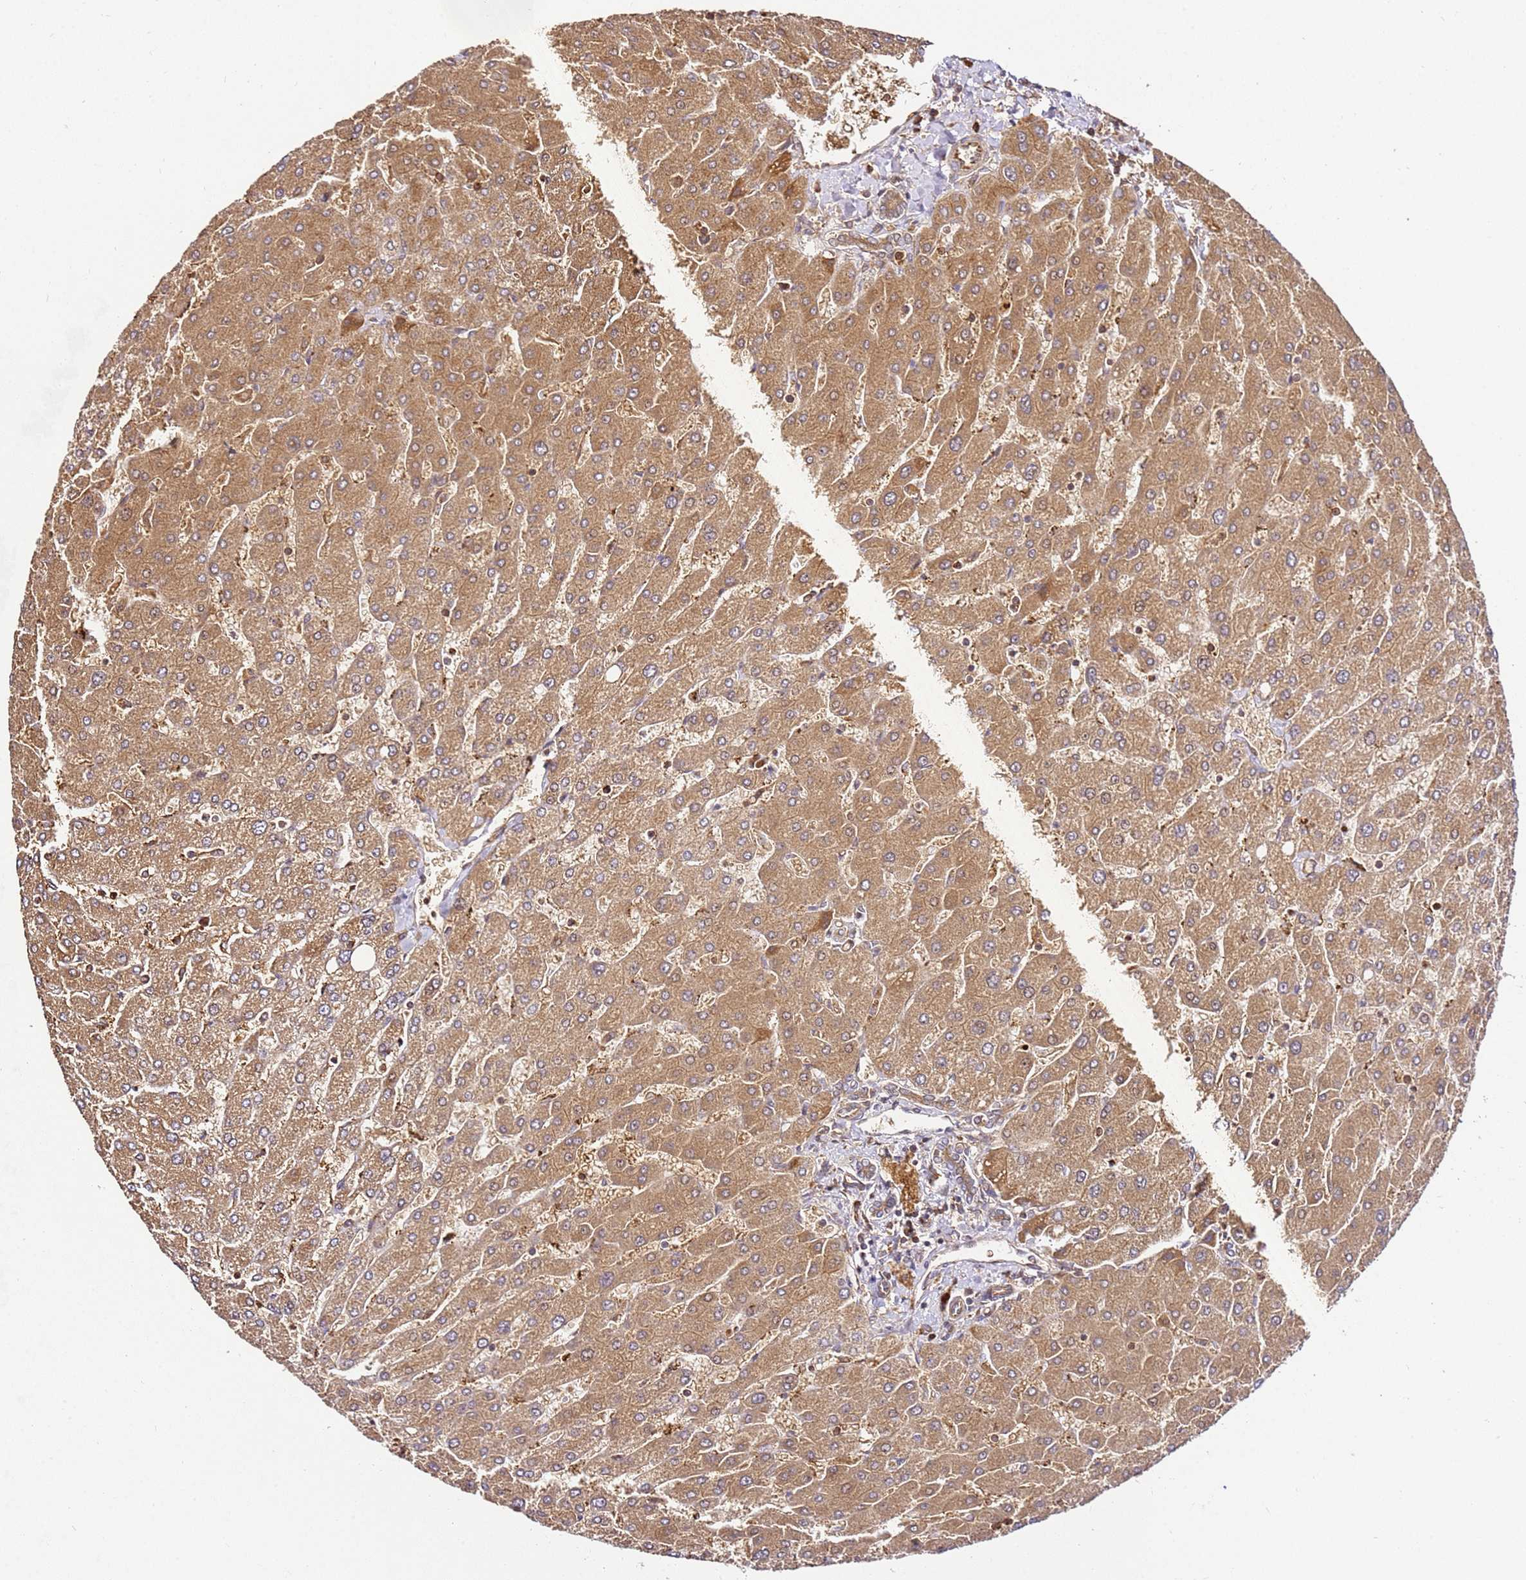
{"staining": {"intensity": "moderate", "quantity": ">75%", "location": "cytoplasmic/membranous"}, "tissue": "liver", "cell_type": "Cholangiocytes", "image_type": "normal", "snomed": [{"axis": "morphology", "description": "Normal tissue, NOS"}, {"axis": "topography", "description": "Liver"}], "caption": "DAB immunohistochemical staining of benign human liver displays moderate cytoplasmic/membranous protein positivity in about >75% of cholangiocytes.", "gene": "KATNAL2", "patient": {"sex": "male", "age": 55}}